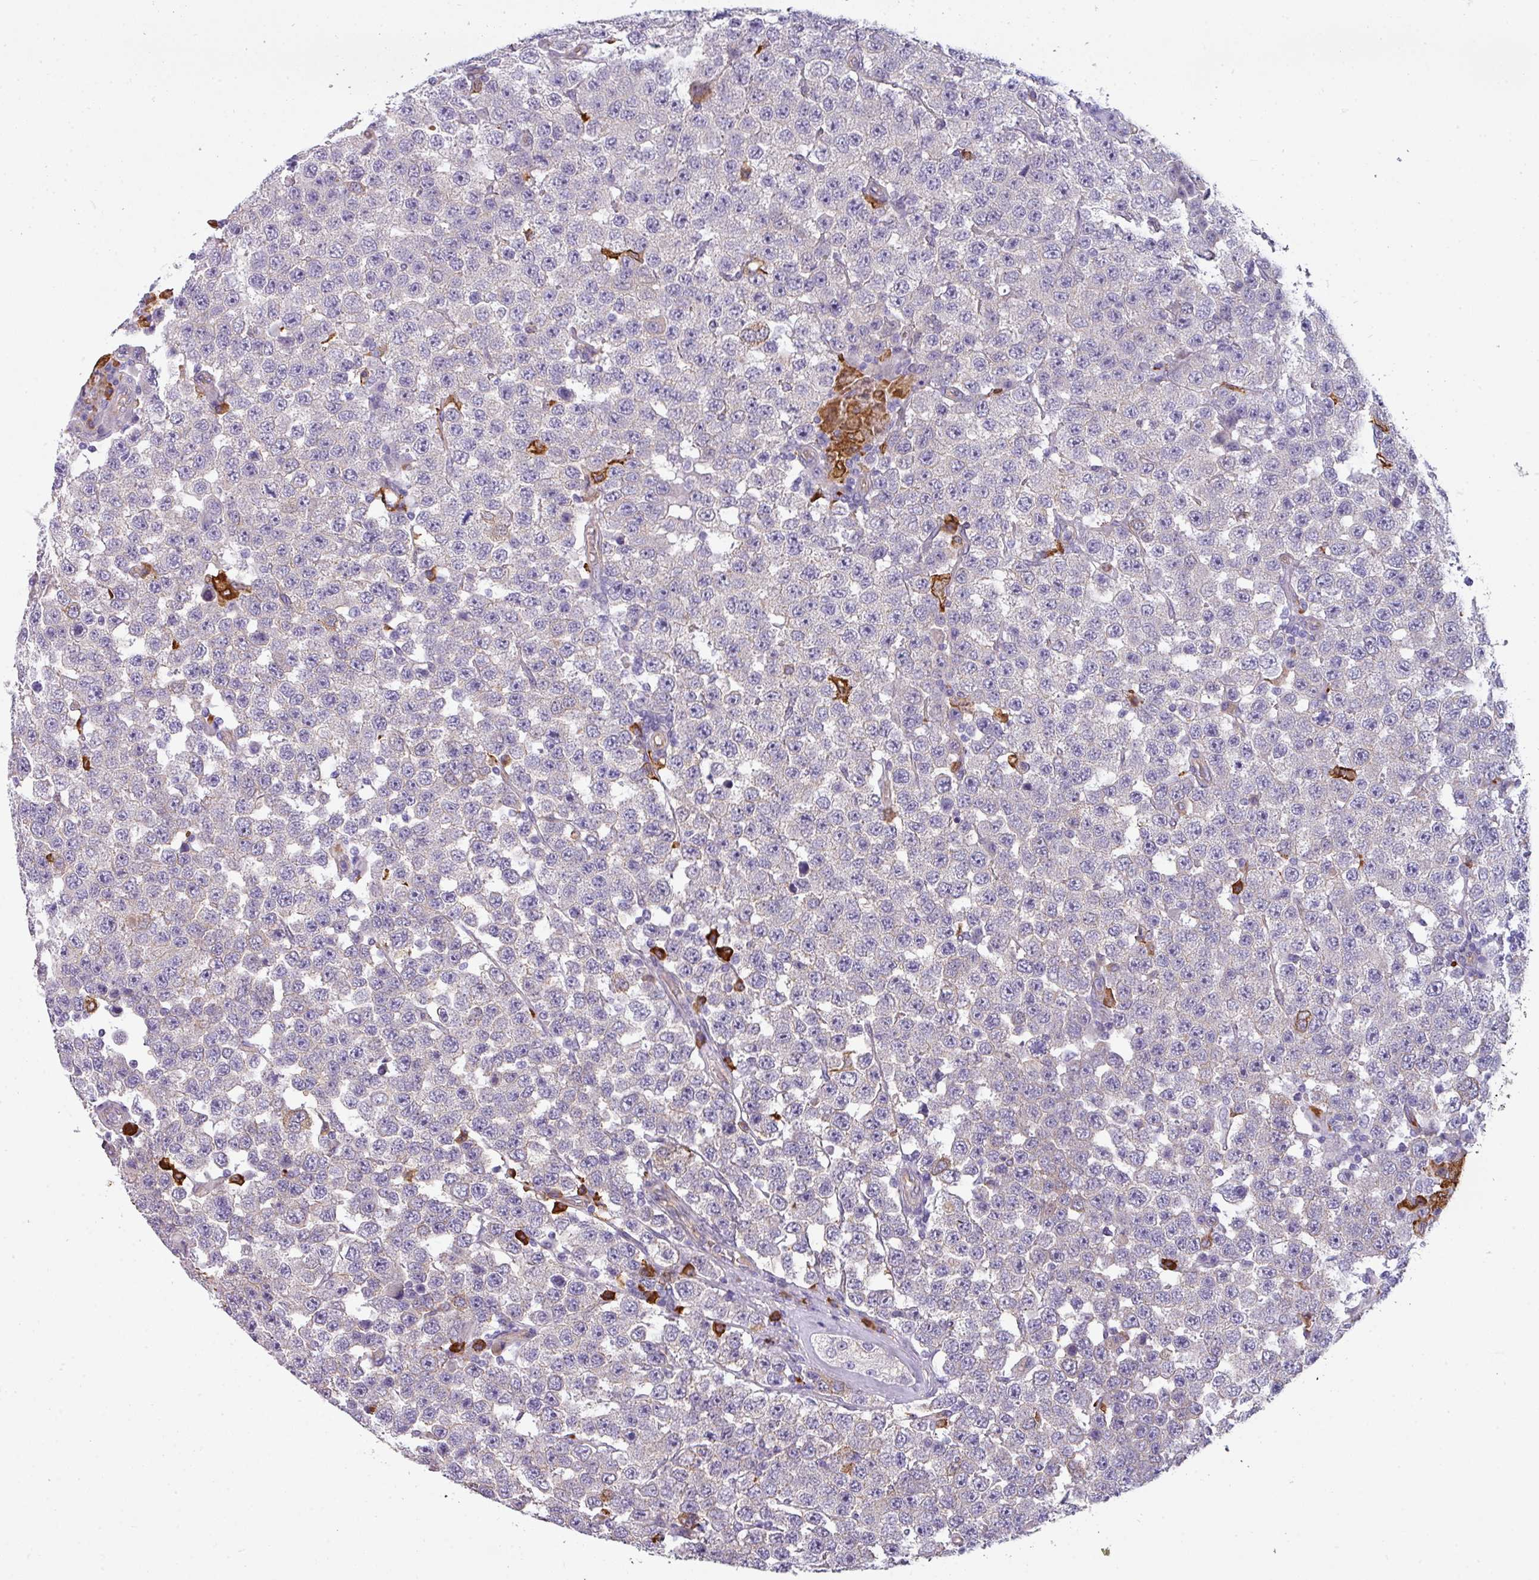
{"staining": {"intensity": "negative", "quantity": "none", "location": "none"}, "tissue": "testis cancer", "cell_type": "Tumor cells", "image_type": "cancer", "snomed": [{"axis": "morphology", "description": "Seminoma, NOS"}, {"axis": "topography", "description": "Testis"}], "caption": "The immunohistochemistry histopathology image has no significant staining in tumor cells of seminoma (testis) tissue.", "gene": "BUD23", "patient": {"sex": "male", "age": 28}}